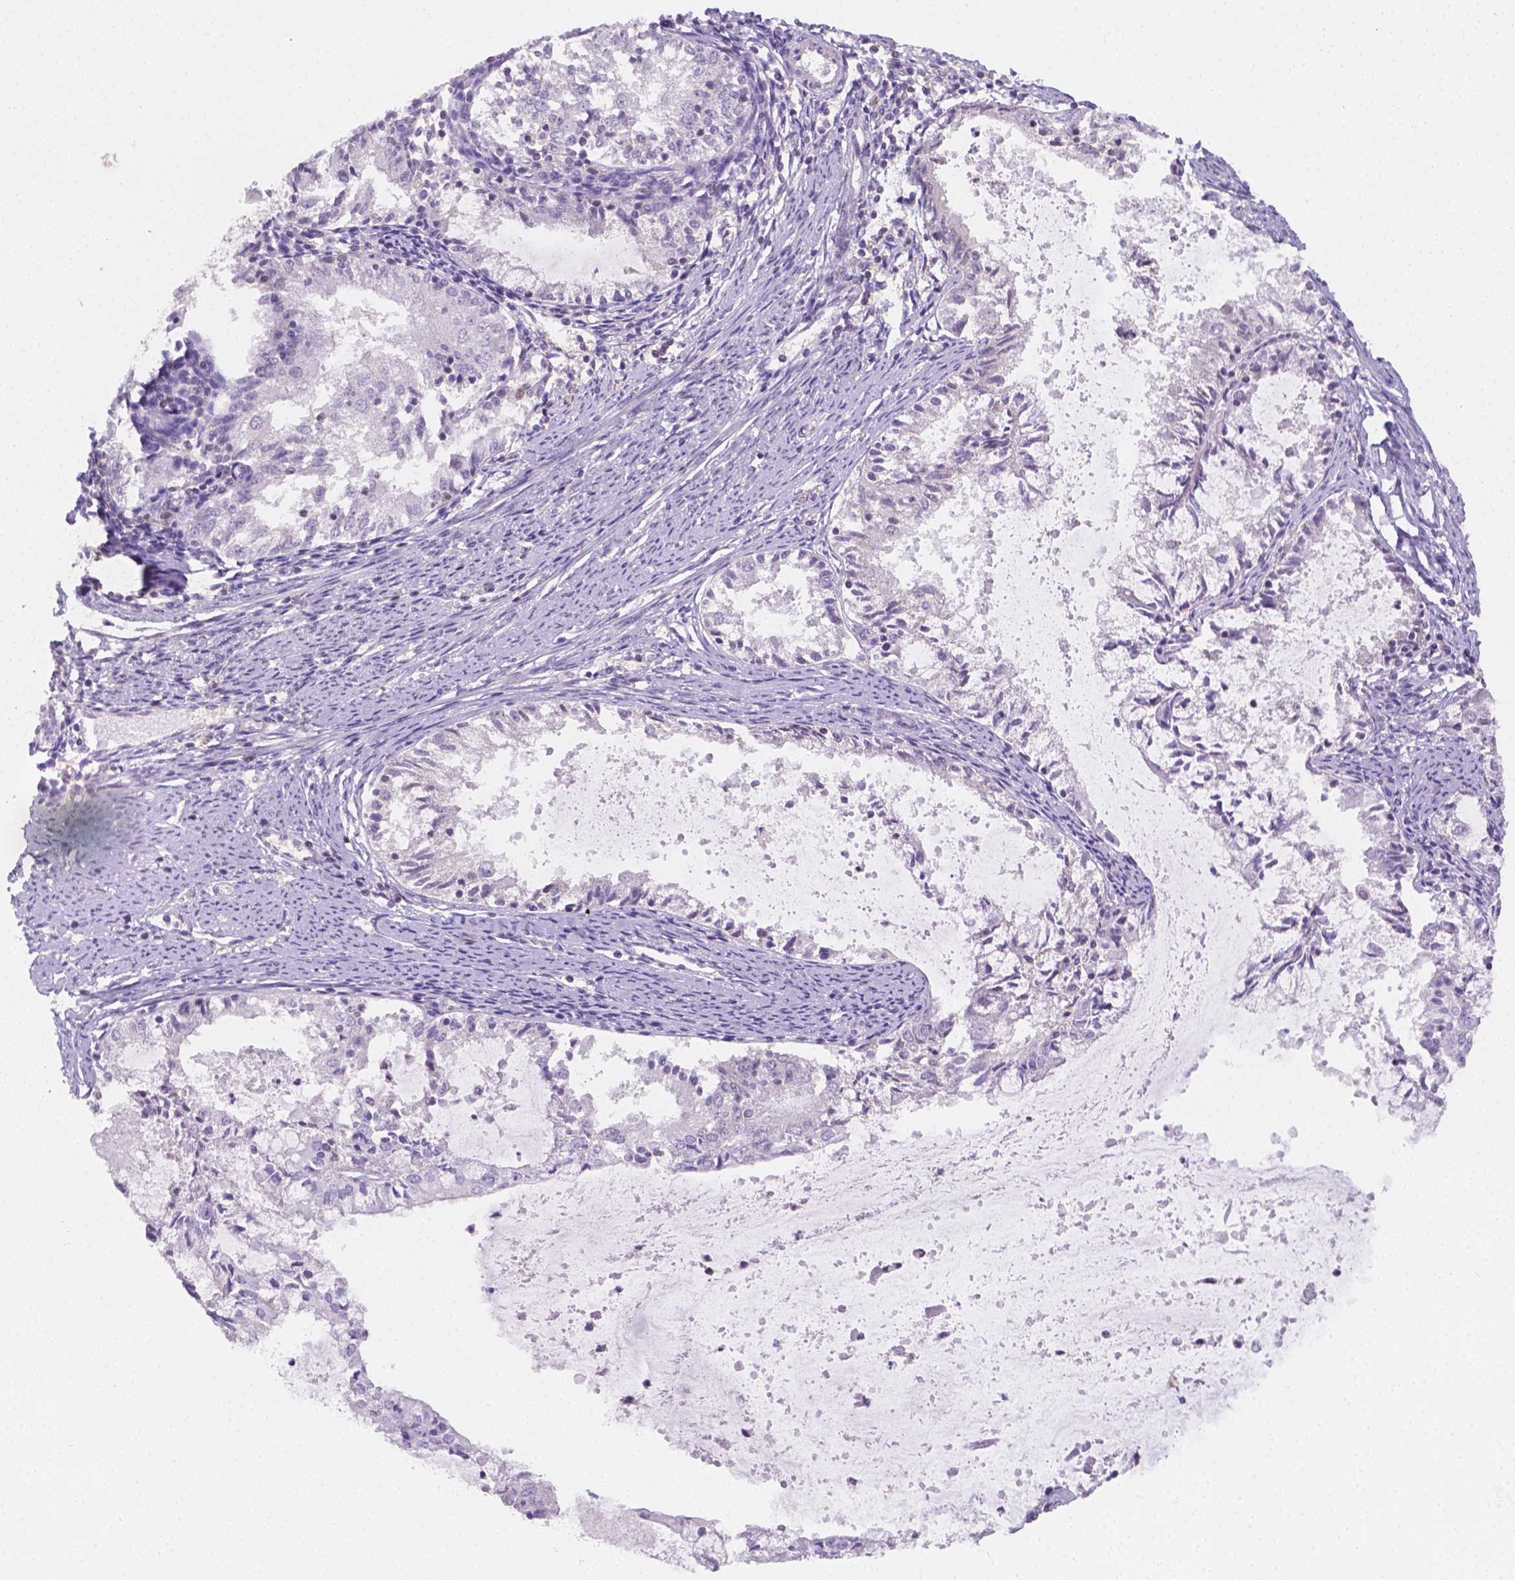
{"staining": {"intensity": "negative", "quantity": "none", "location": "none"}, "tissue": "endometrial cancer", "cell_type": "Tumor cells", "image_type": "cancer", "snomed": [{"axis": "morphology", "description": "Adenocarcinoma, NOS"}, {"axis": "topography", "description": "Endometrium"}], "caption": "Endometrial cancer (adenocarcinoma) was stained to show a protein in brown. There is no significant expression in tumor cells. Nuclei are stained in blue.", "gene": "SGTB", "patient": {"sex": "female", "age": 57}}